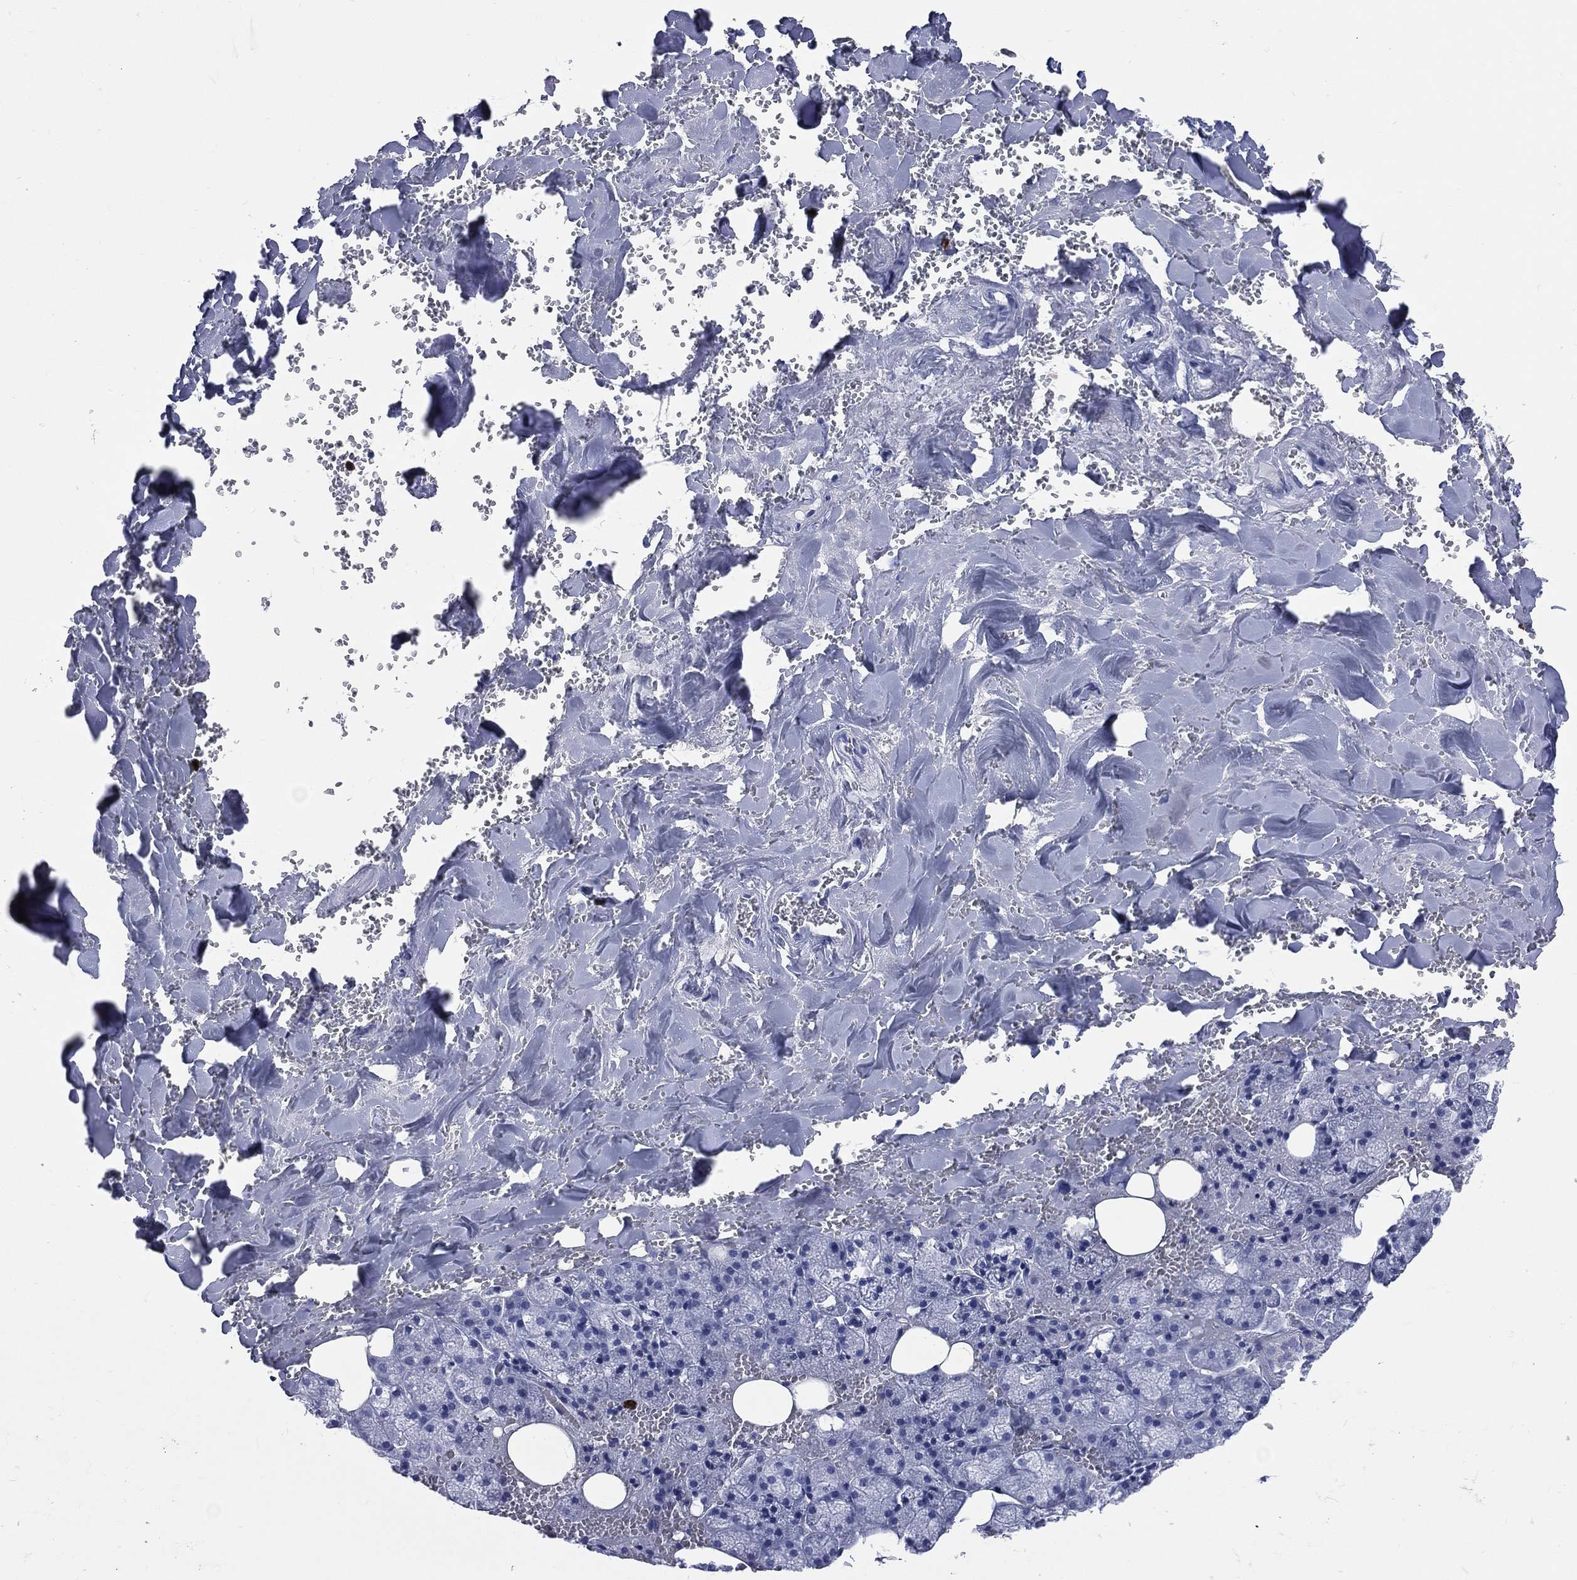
{"staining": {"intensity": "negative", "quantity": "none", "location": "none"}, "tissue": "salivary gland", "cell_type": "Glandular cells", "image_type": "normal", "snomed": [{"axis": "morphology", "description": "Normal tissue, NOS"}, {"axis": "topography", "description": "Salivary gland"}], "caption": "Benign salivary gland was stained to show a protein in brown. There is no significant positivity in glandular cells. (DAB immunohistochemistry visualized using brightfield microscopy, high magnification).", "gene": "PGLYRP1", "patient": {"sex": "male", "age": 38}}